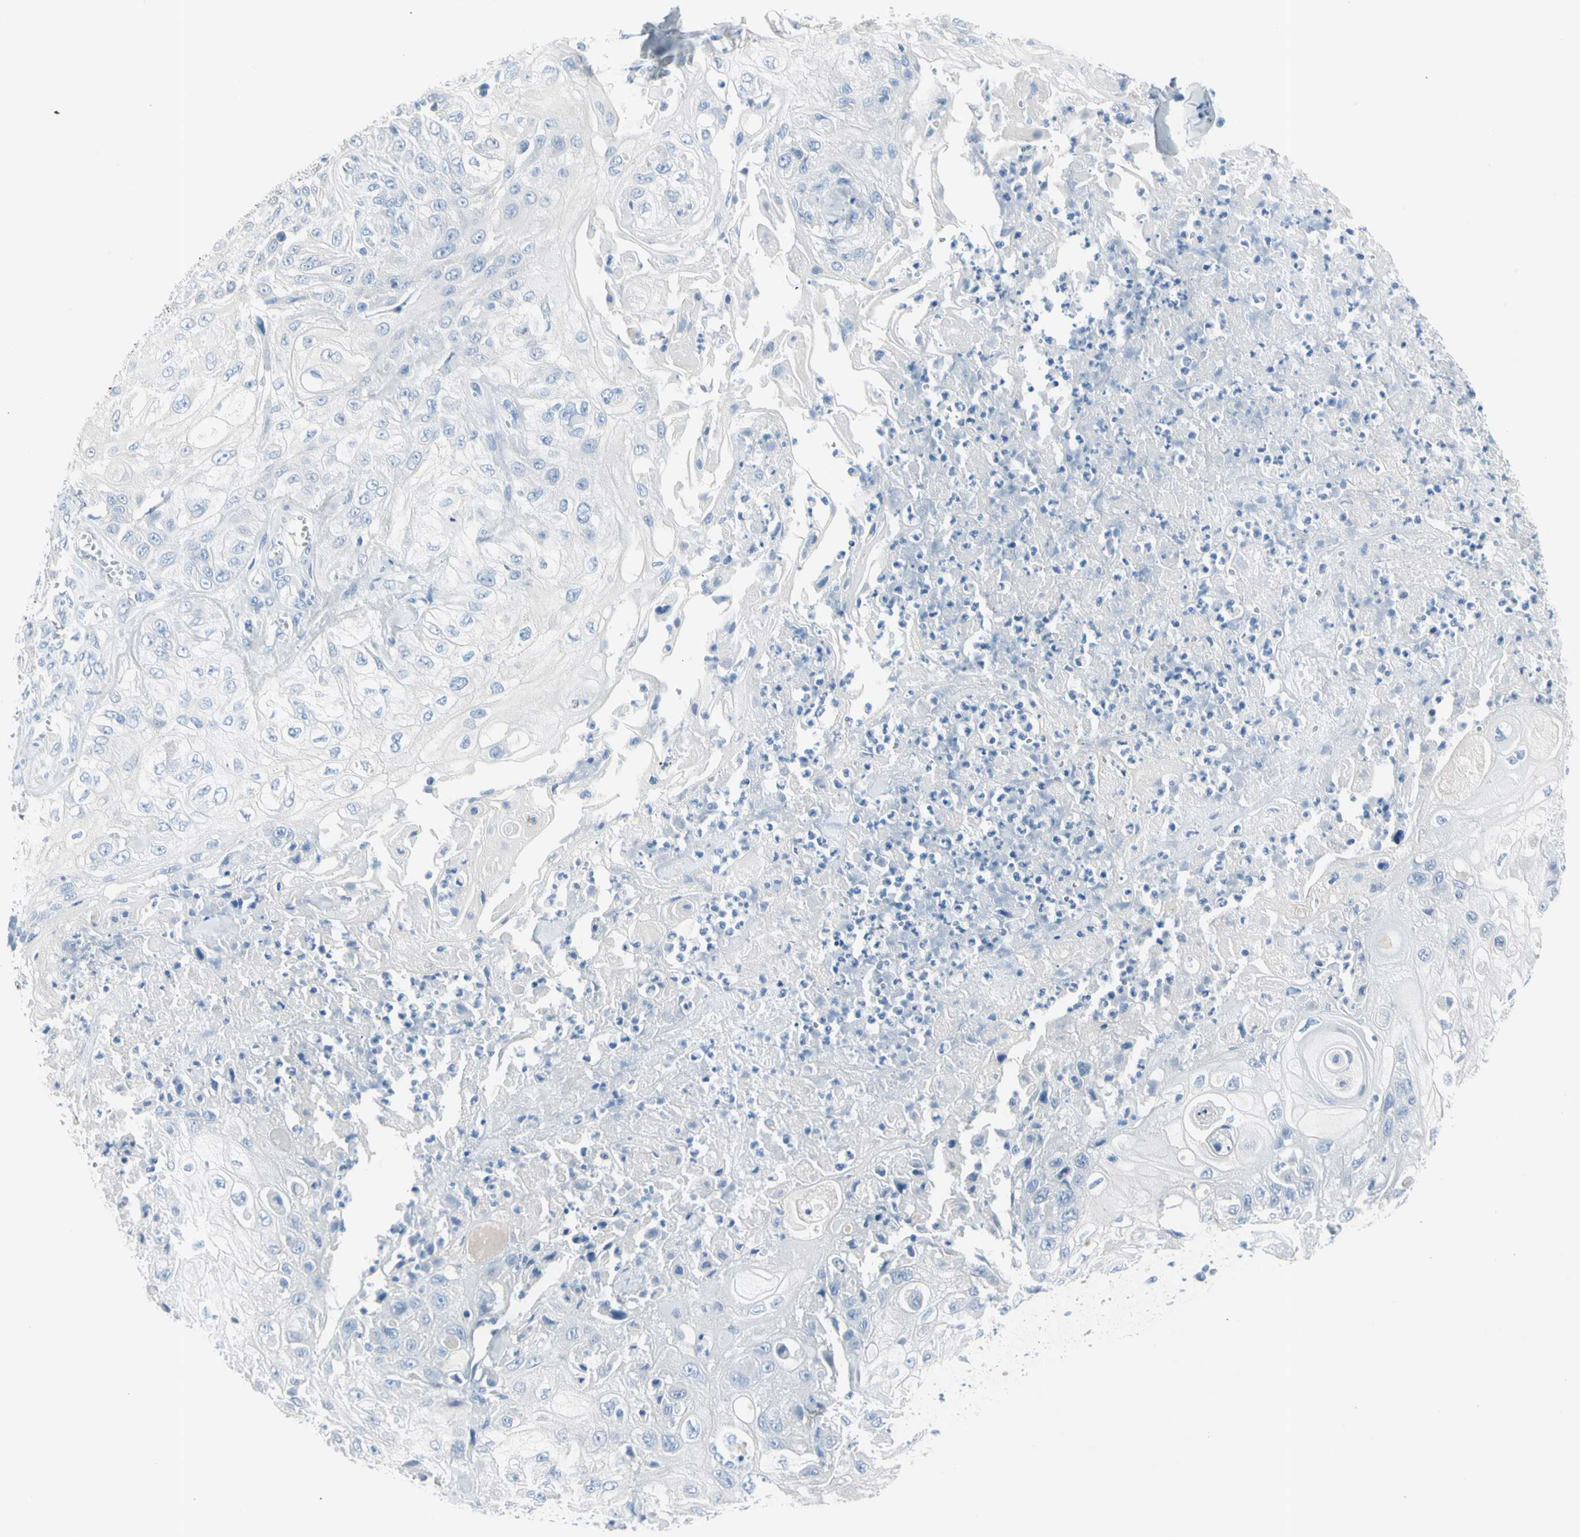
{"staining": {"intensity": "negative", "quantity": "none", "location": "none"}, "tissue": "skin cancer", "cell_type": "Tumor cells", "image_type": "cancer", "snomed": [{"axis": "morphology", "description": "Squamous cell carcinoma, NOS"}, {"axis": "morphology", "description": "Squamous cell carcinoma, metastatic, NOS"}, {"axis": "topography", "description": "Skin"}, {"axis": "topography", "description": "Lymph node"}], "caption": "Micrograph shows no protein positivity in tumor cells of skin metastatic squamous cell carcinoma tissue.", "gene": "TPO", "patient": {"sex": "male", "age": 75}}